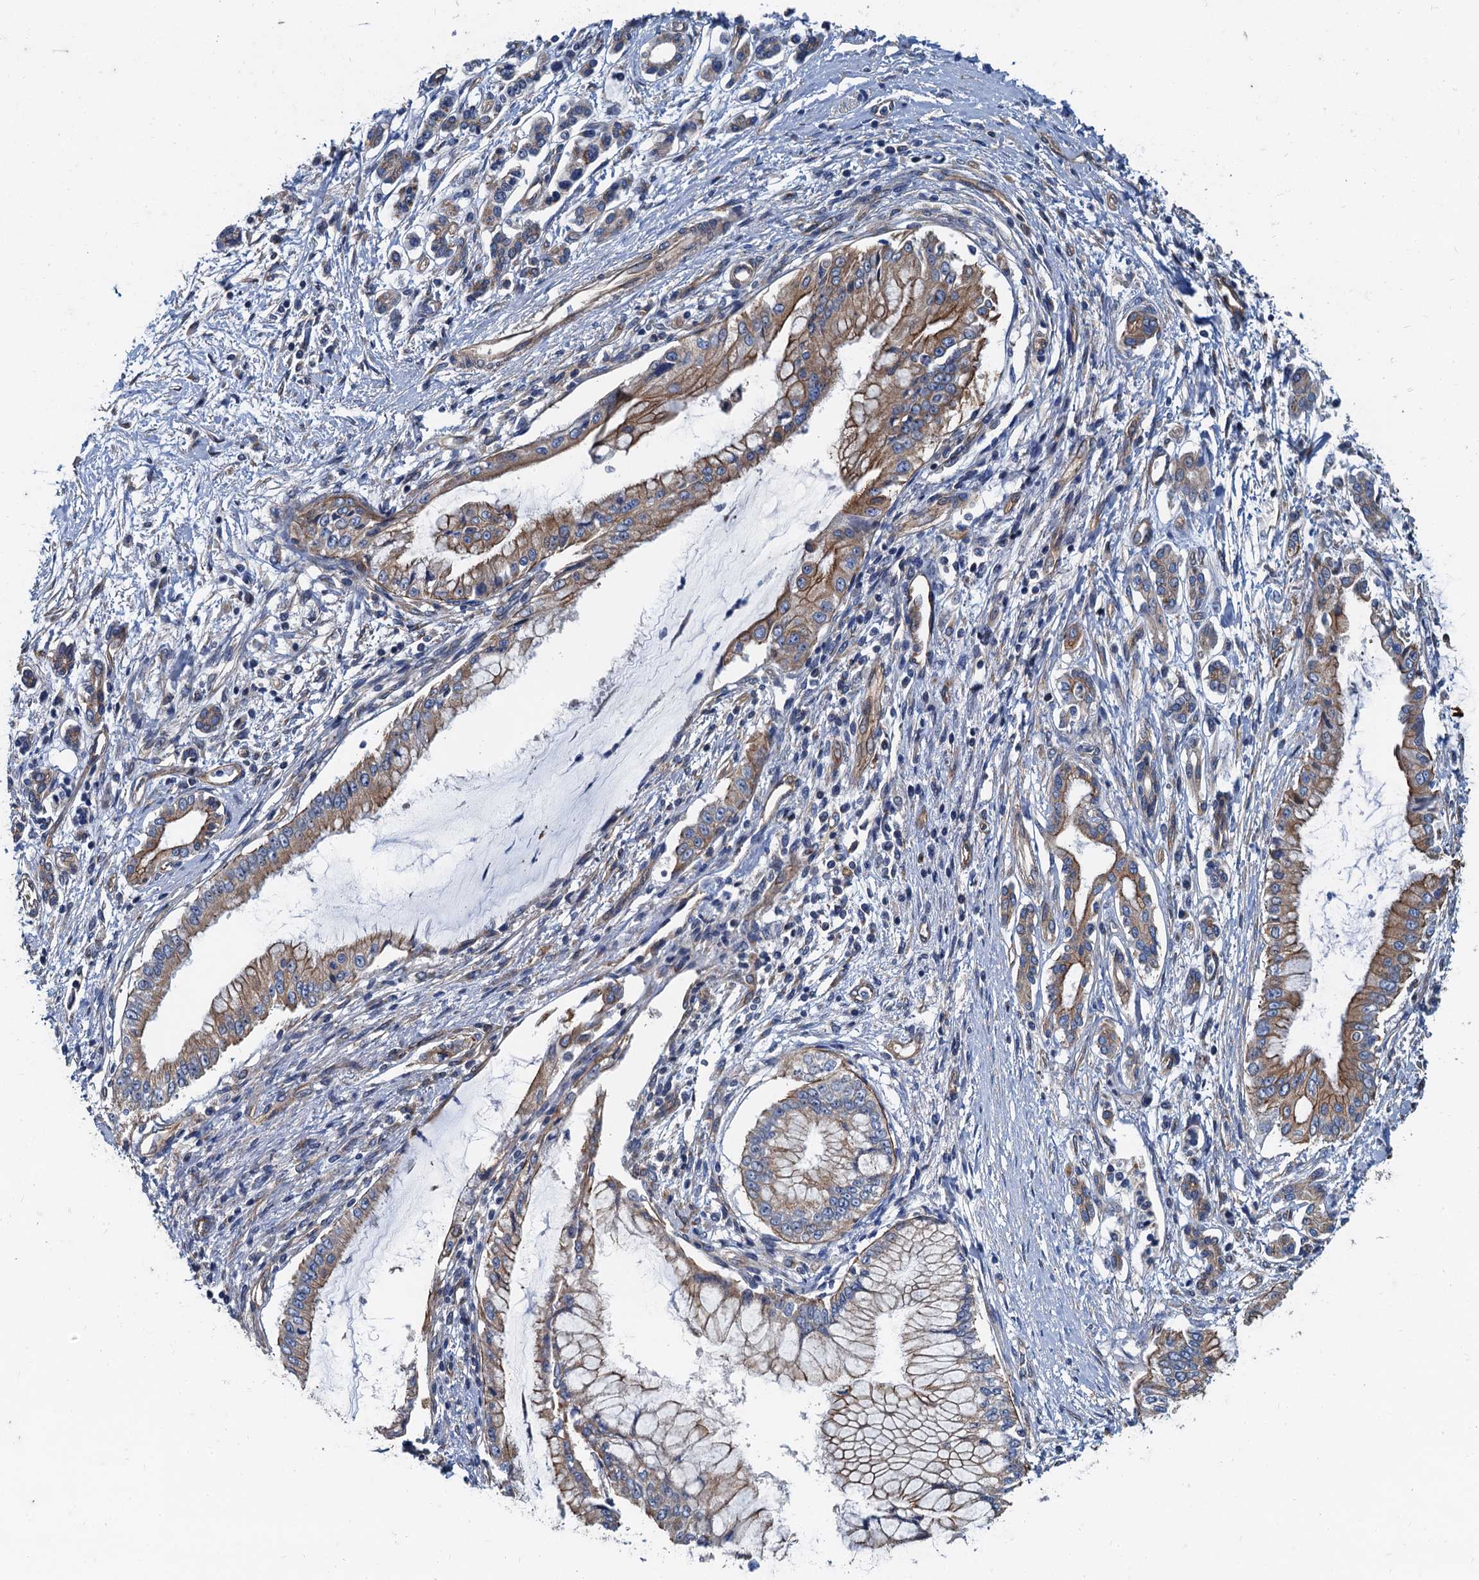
{"staining": {"intensity": "moderate", "quantity": ">75%", "location": "cytoplasmic/membranous"}, "tissue": "pancreatic cancer", "cell_type": "Tumor cells", "image_type": "cancer", "snomed": [{"axis": "morphology", "description": "Adenocarcinoma, NOS"}, {"axis": "topography", "description": "Pancreas"}], "caption": "A histopathology image of human pancreatic adenocarcinoma stained for a protein demonstrates moderate cytoplasmic/membranous brown staining in tumor cells. (DAB = brown stain, brightfield microscopy at high magnification).", "gene": "NGRN", "patient": {"sex": "male", "age": 58}}